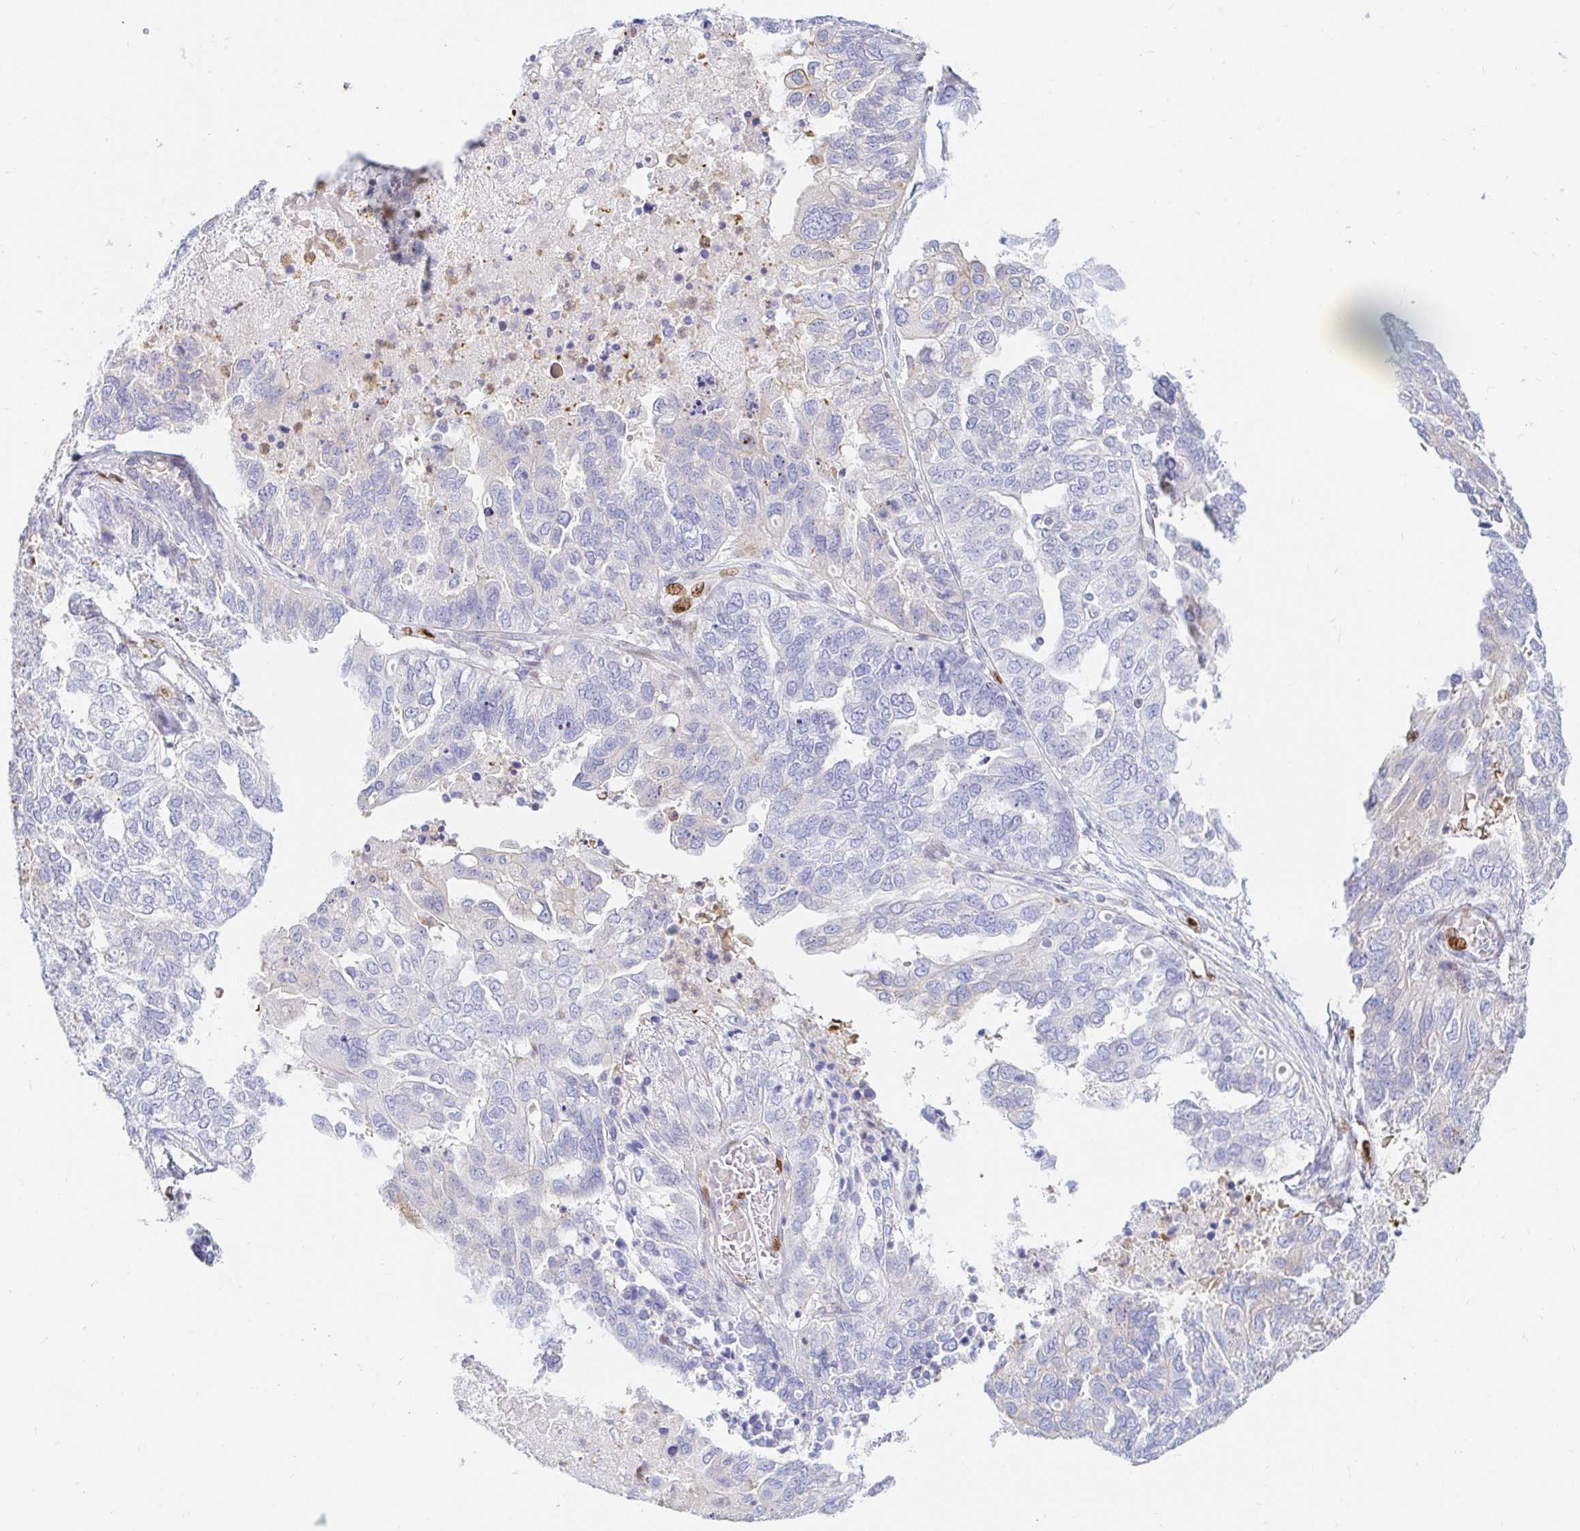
{"staining": {"intensity": "negative", "quantity": "none", "location": "none"}, "tissue": "ovarian cancer", "cell_type": "Tumor cells", "image_type": "cancer", "snomed": [{"axis": "morphology", "description": "Cystadenocarcinoma, serous, NOS"}, {"axis": "topography", "description": "Ovary"}], "caption": "Tumor cells are negative for protein expression in human ovarian serous cystadenocarcinoma. (DAB (3,3'-diaminobenzidine) immunohistochemistry (IHC) visualized using brightfield microscopy, high magnification).", "gene": "HINFP", "patient": {"sex": "female", "age": 53}}